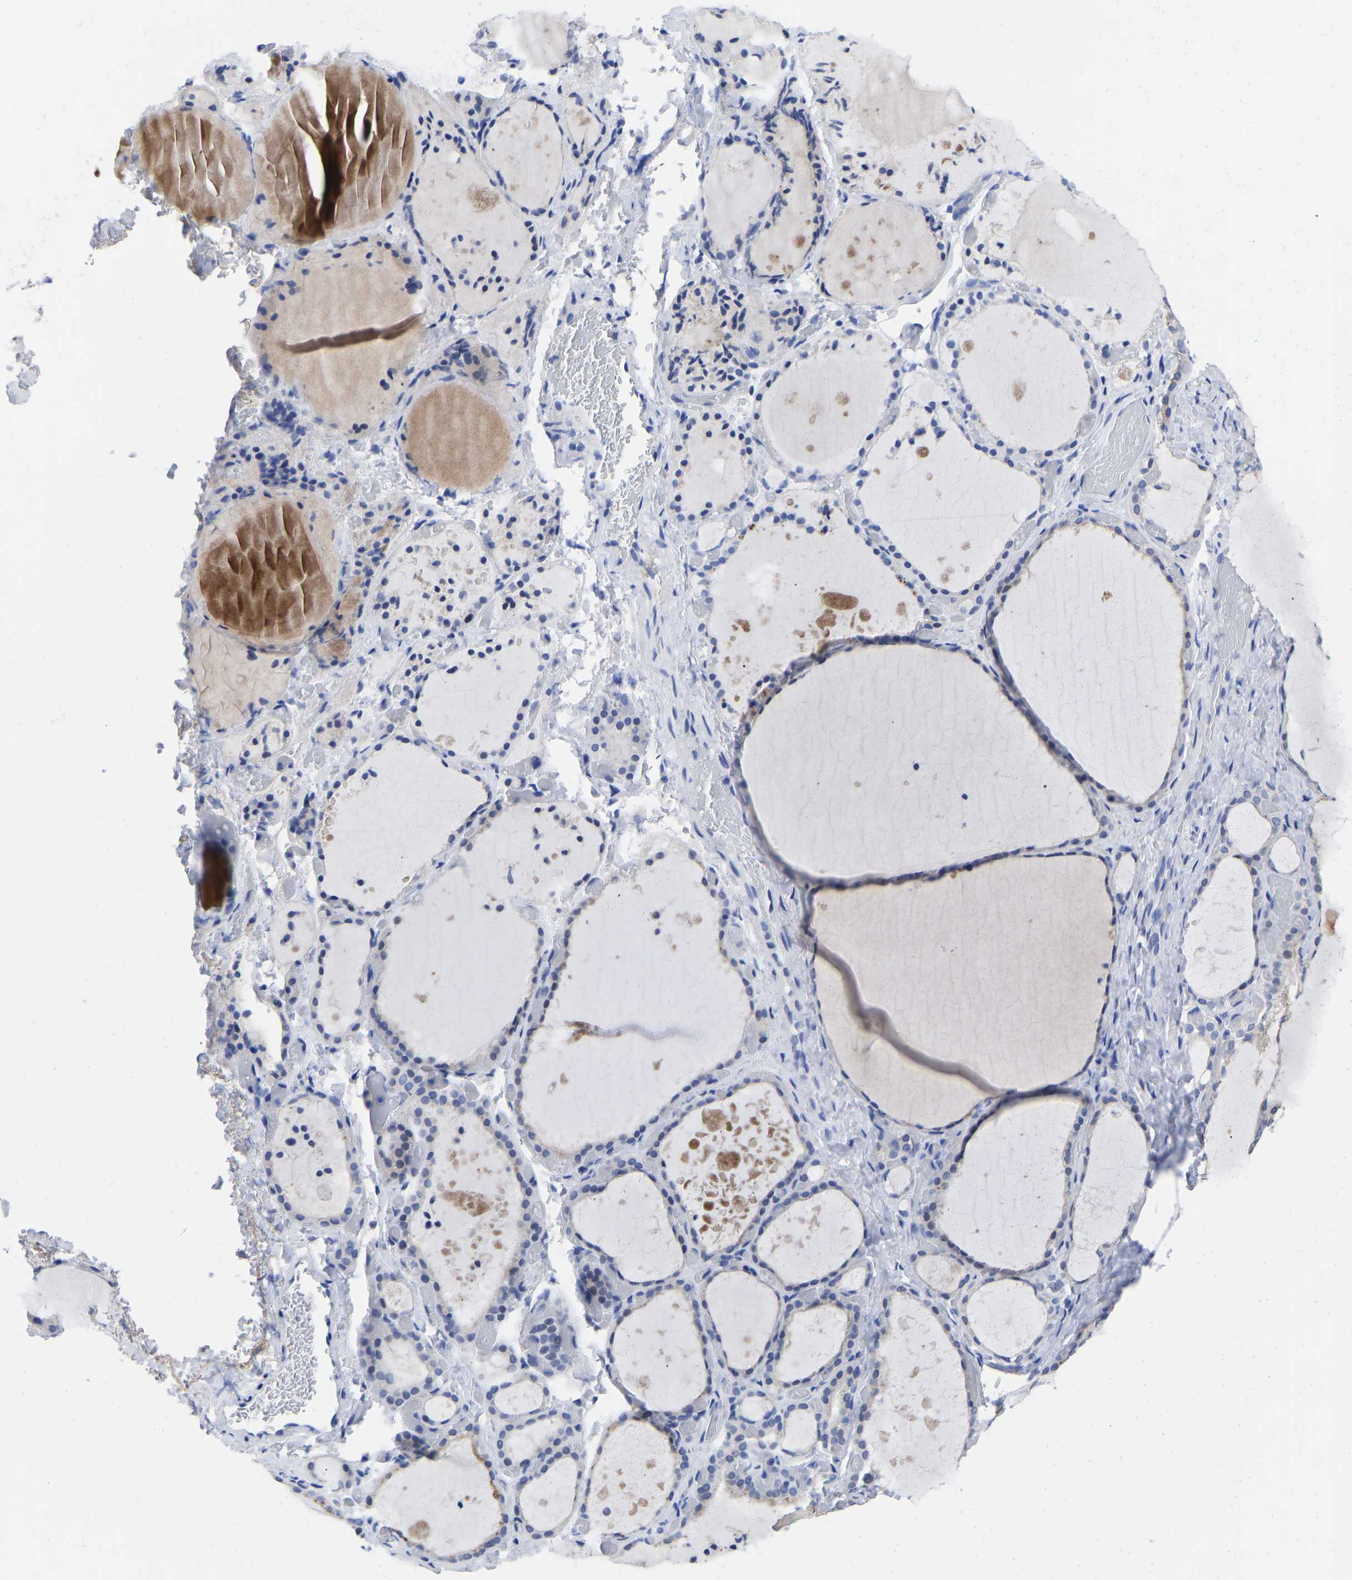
{"staining": {"intensity": "negative", "quantity": "none", "location": "none"}, "tissue": "thyroid gland", "cell_type": "Glandular cells", "image_type": "normal", "snomed": [{"axis": "morphology", "description": "Normal tissue, NOS"}, {"axis": "topography", "description": "Thyroid gland"}], "caption": "Immunohistochemistry (IHC) micrograph of normal thyroid gland stained for a protein (brown), which reveals no positivity in glandular cells.", "gene": "GPA33", "patient": {"sex": "female", "age": 44}}